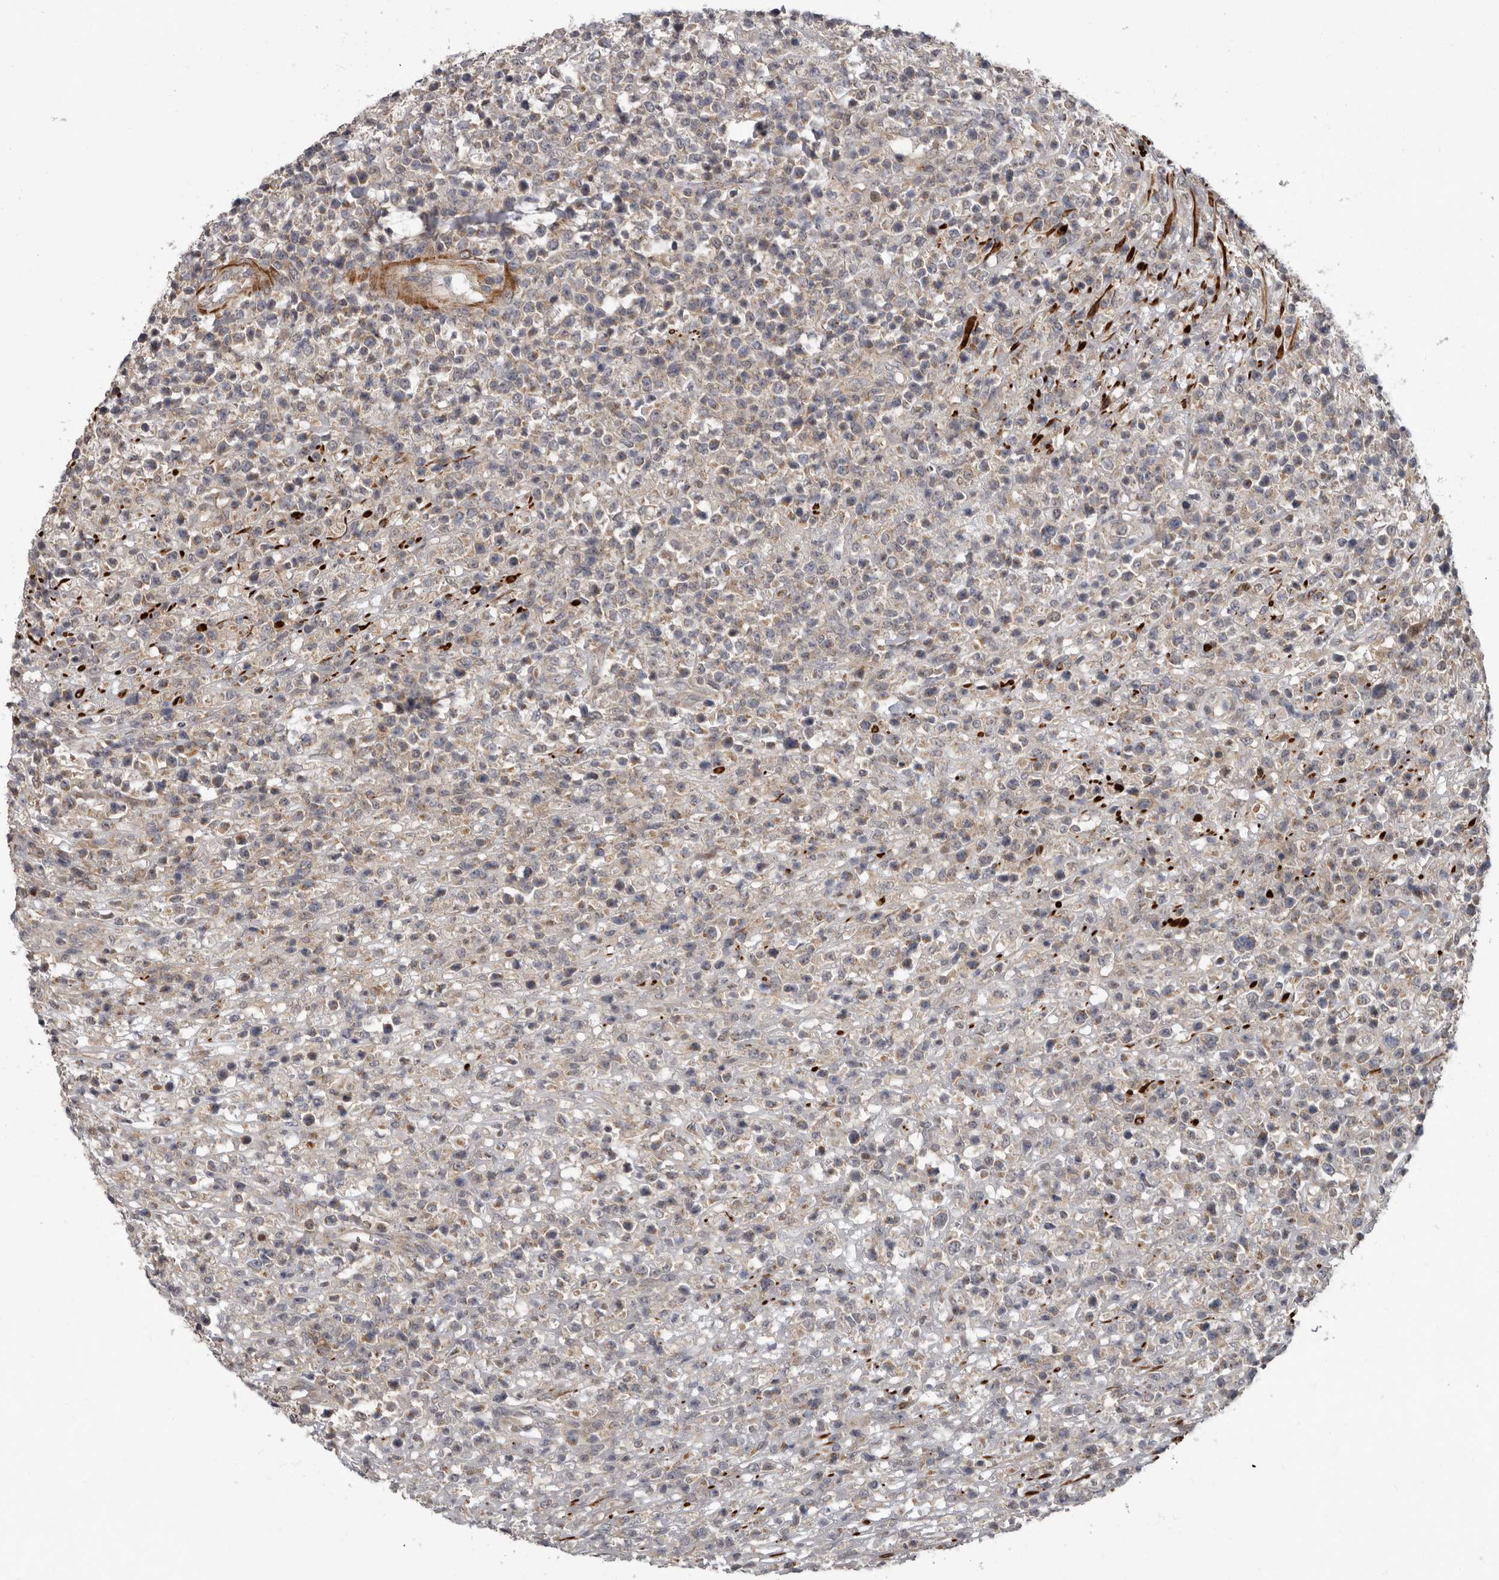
{"staining": {"intensity": "weak", "quantity": "<25%", "location": "cytoplasmic/membranous"}, "tissue": "lymphoma", "cell_type": "Tumor cells", "image_type": "cancer", "snomed": [{"axis": "morphology", "description": "Malignant lymphoma, non-Hodgkin's type, High grade"}, {"axis": "topography", "description": "Colon"}], "caption": "This is a histopathology image of immunohistochemistry (IHC) staining of malignant lymphoma, non-Hodgkin's type (high-grade), which shows no expression in tumor cells.", "gene": "FGFR4", "patient": {"sex": "female", "age": 53}}